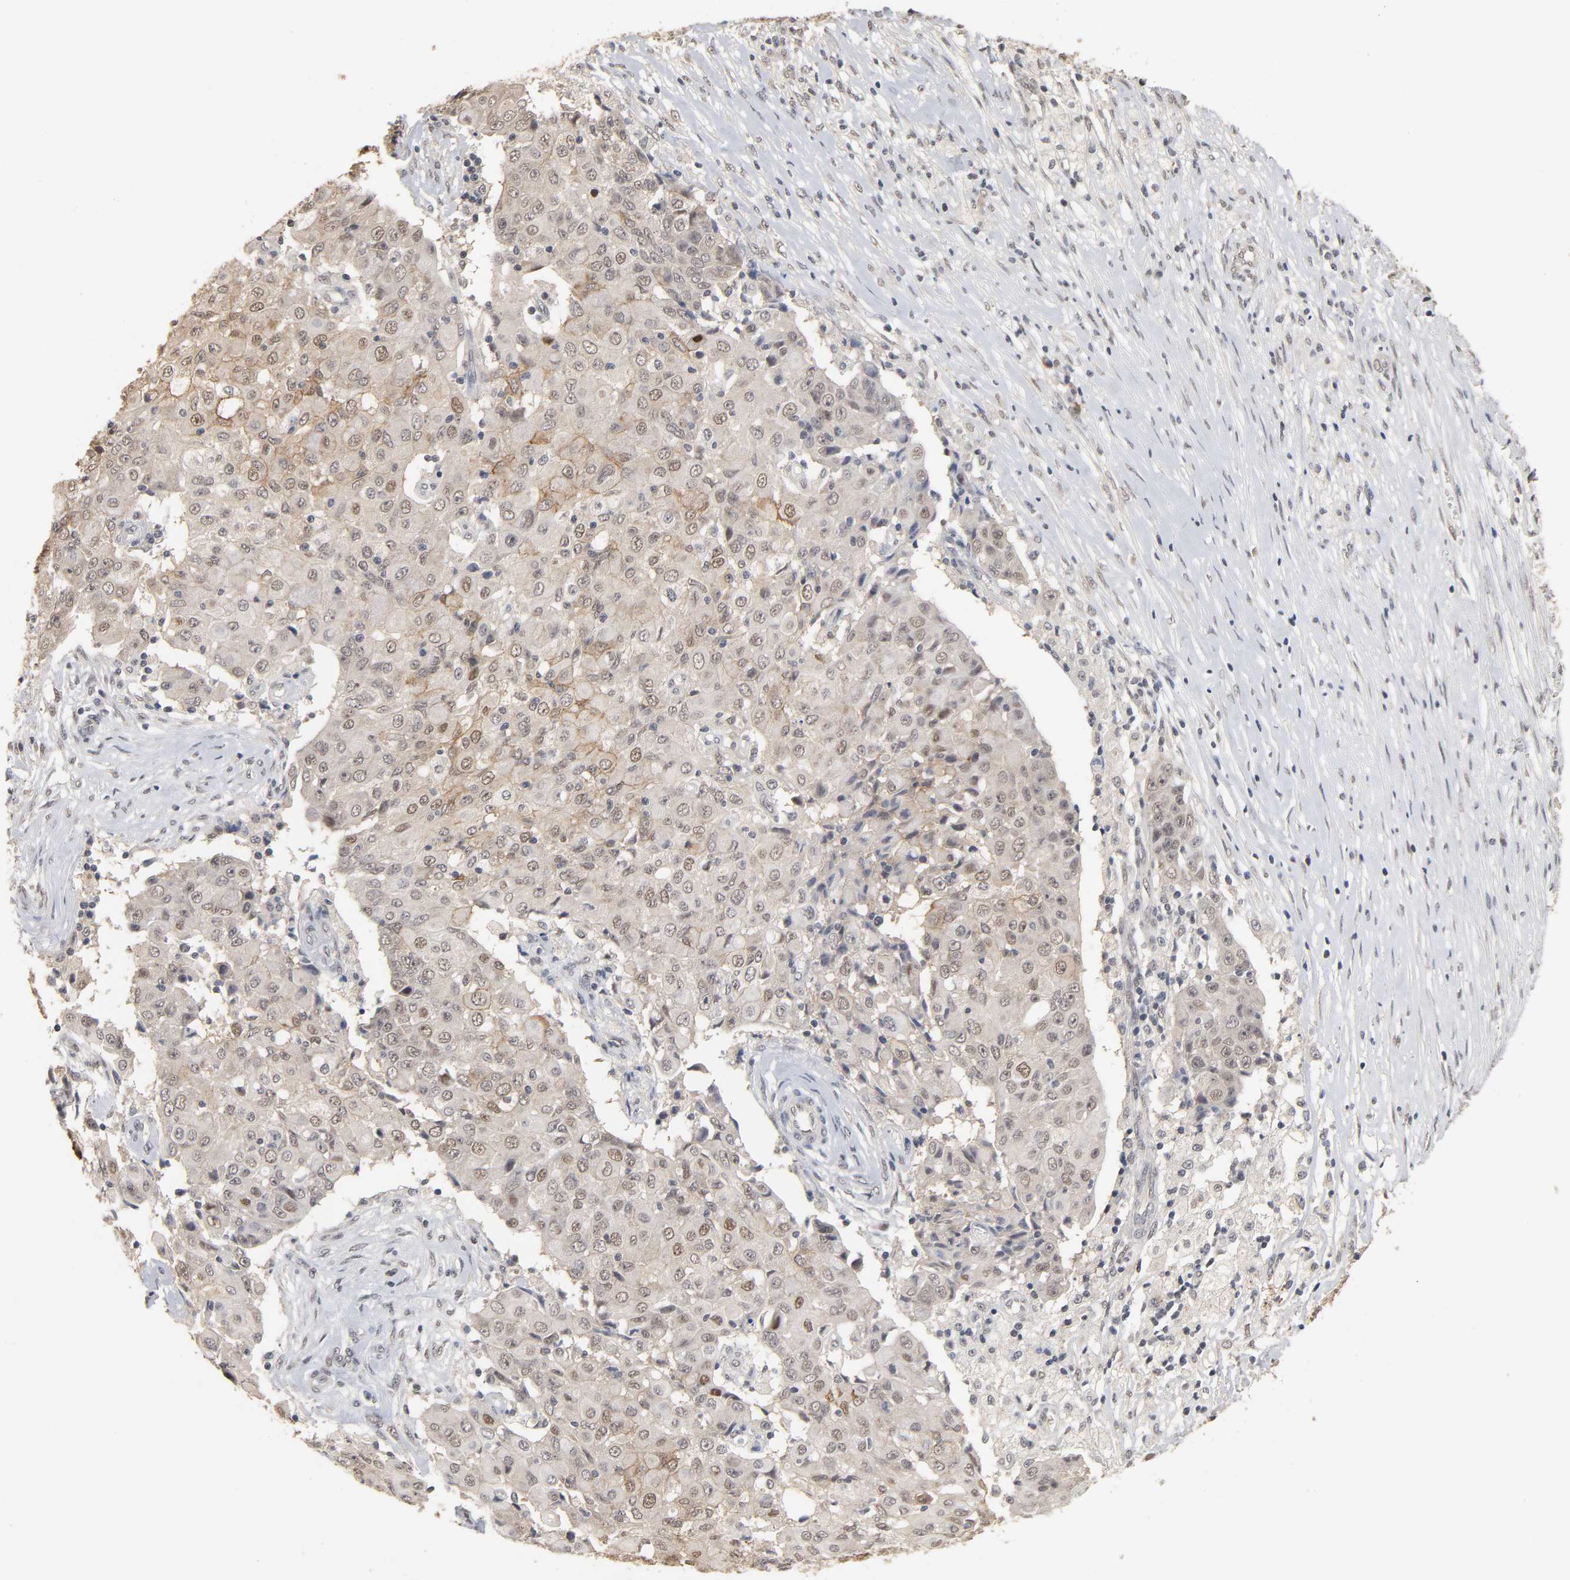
{"staining": {"intensity": "moderate", "quantity": "25%-75%", "location": "cytoplasmic/membranous,nuclear"}, "tissue": "ovarian cancer", "cell_type": "Tumor cells", "image_type": "cancer", "snomed": [{"axis": "morphology", "description": "Carcinoma, endometroid"}, {"axis": "topography", "description": "Ovary"}], "caption": "Ovarian cancer stained for a protein shows moderate cytoplasmic/membranous and nuclear positivity in tumor cells.", "gene": "HTR1E", "patient": {"sex": "female", "age": 42}}